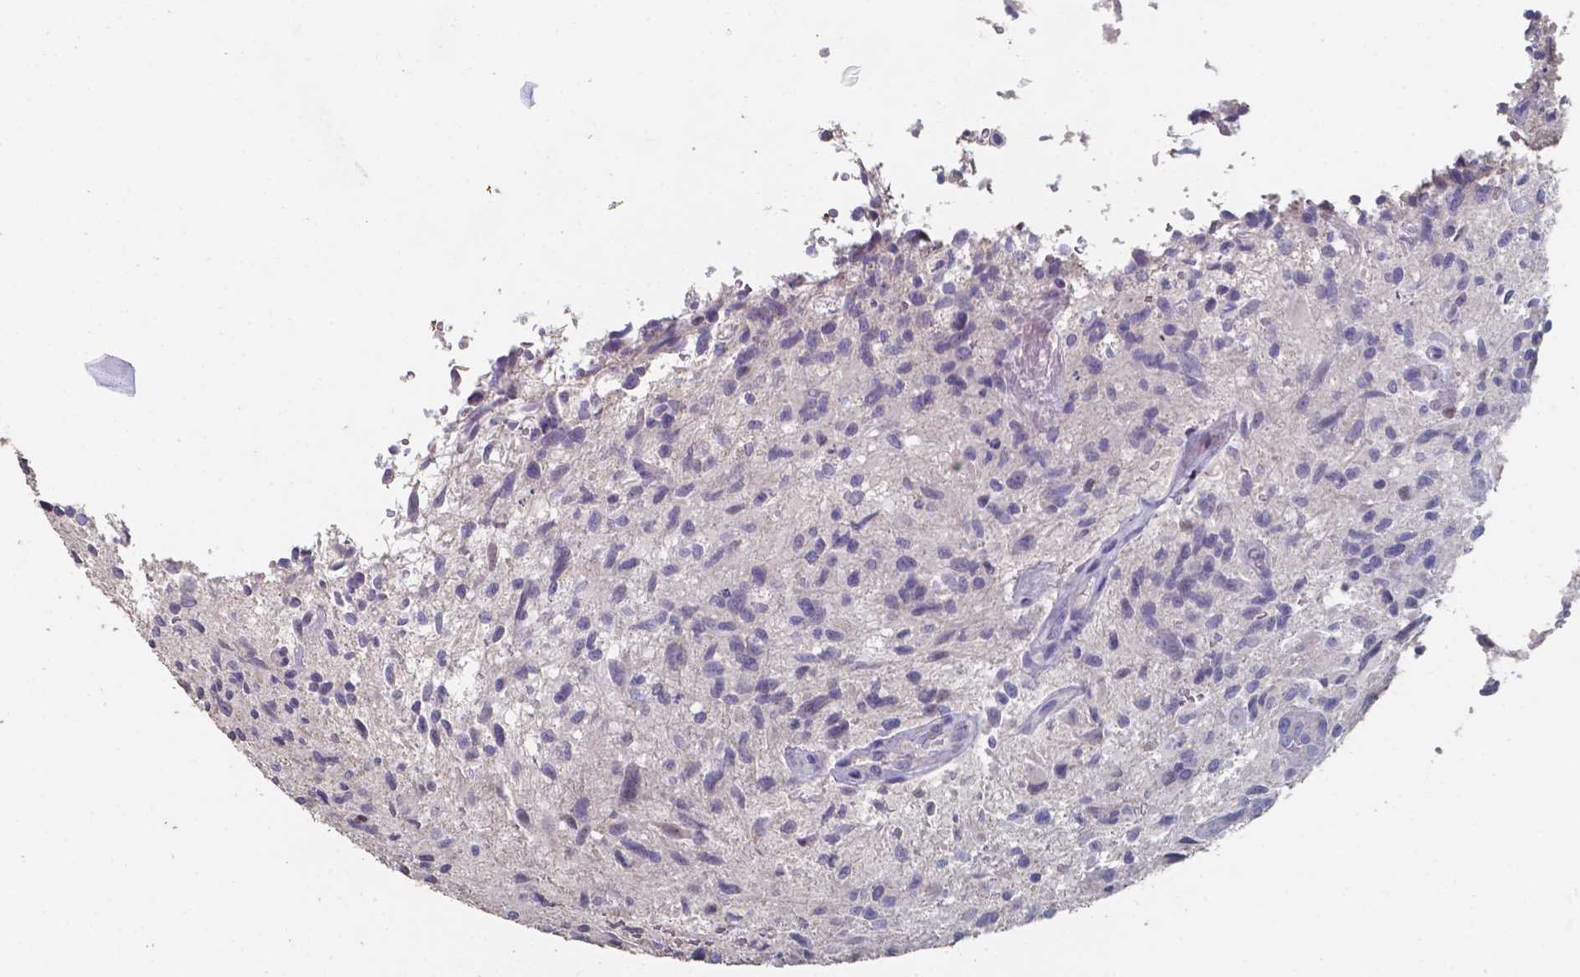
{"staining": {"intensity": "negative", "quantity": "none", "location": "none"}, "tissue": "glioma", "cell_type": "Tumor cells", "image_type": "cancer", "snomed": [{"axis": "morphology", "description": "Glioma, malignant, High grade"}, {"axis": "topography", "description": "Brain"}], "caption": "High magnification brightfield microscopy of glioma stained with DAB (3,3'-diaminobenzidine) (brown) and counterstained with hematoxylin (blue): tumor cells show no significant expression.", "gene": "FOXJ1", "patient": {"sex": "male", "age": 63}}